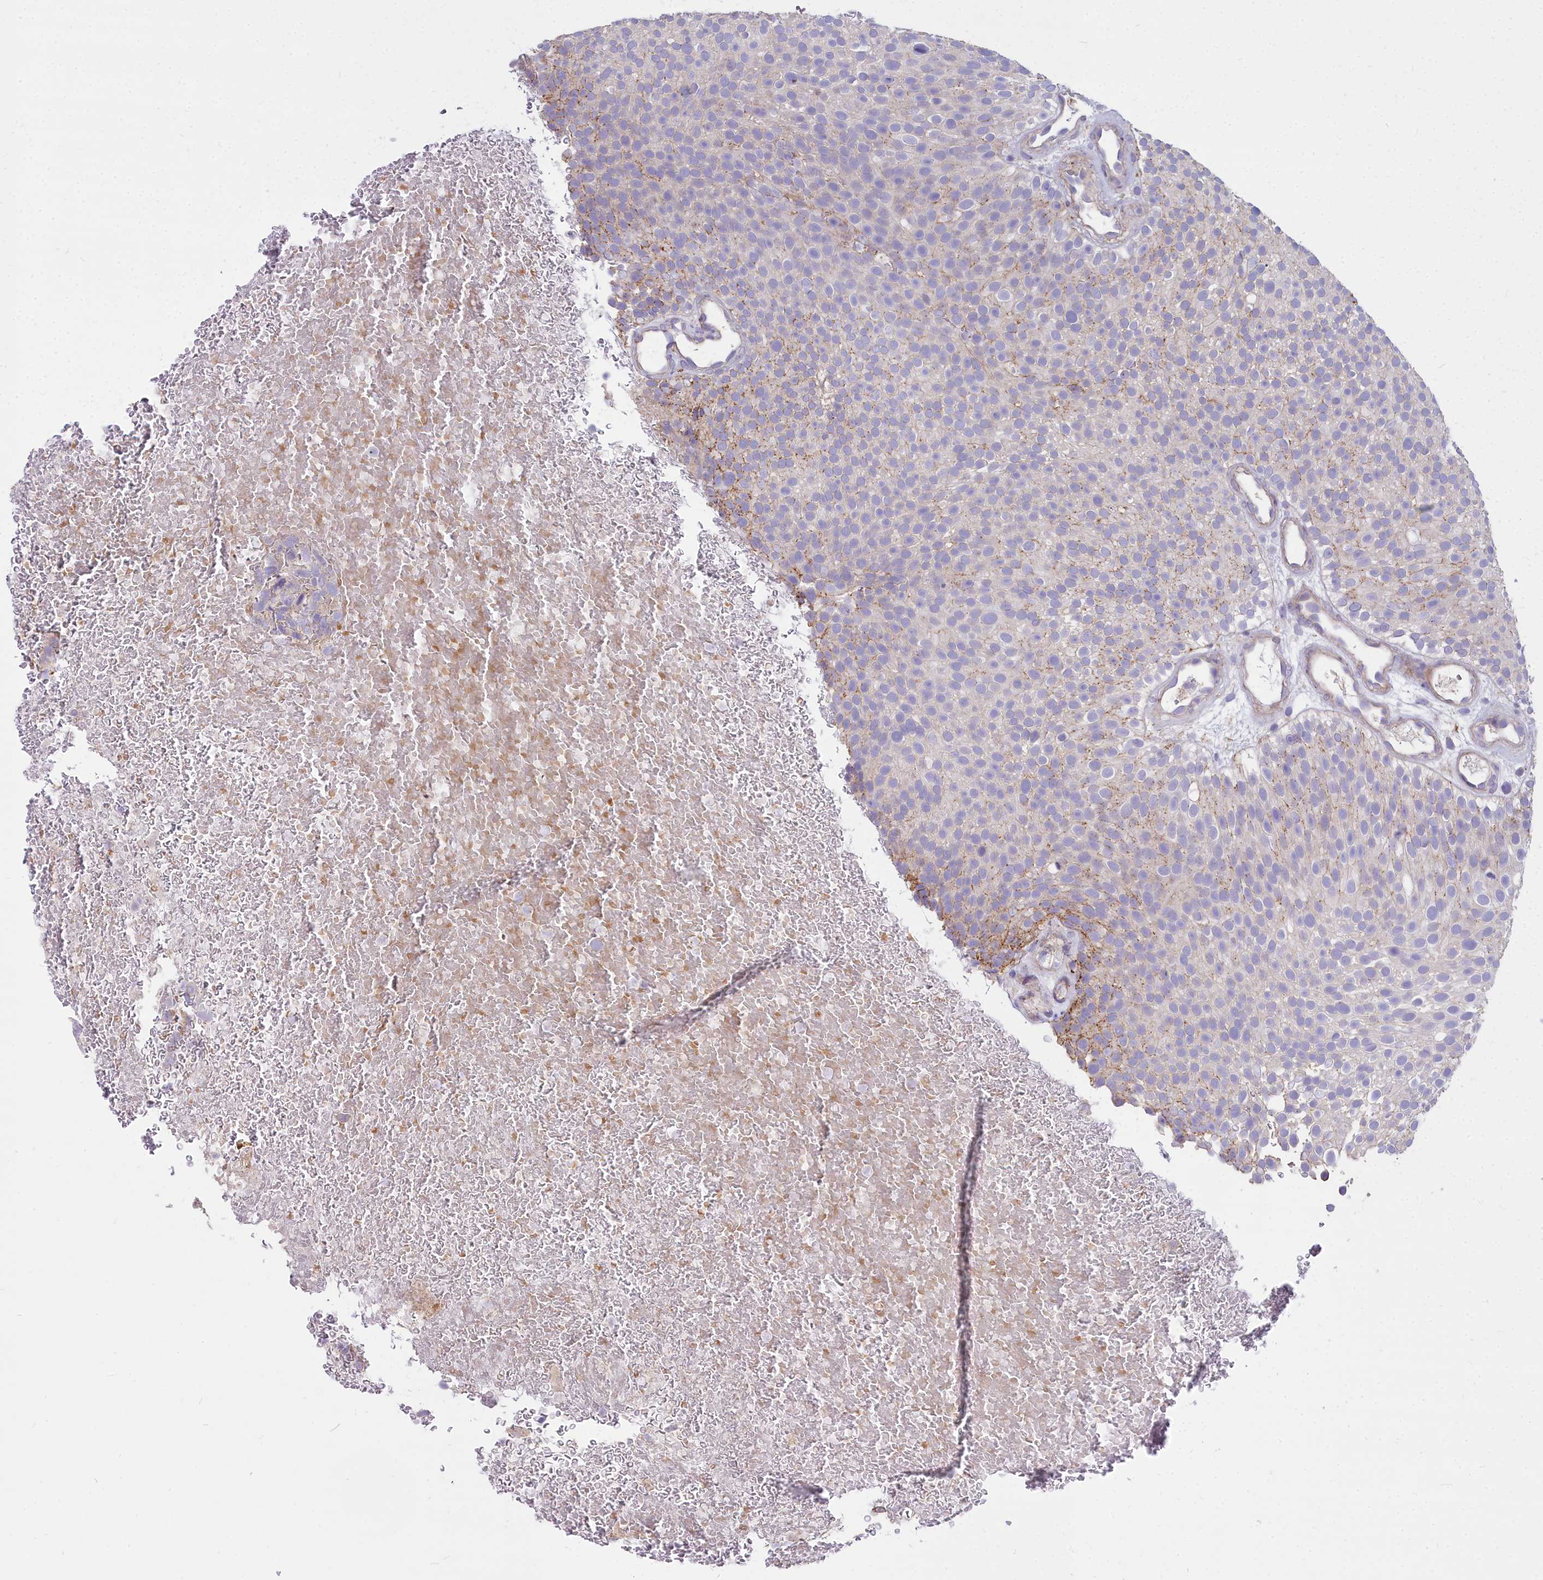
{"staining": {"intensity": "moderate", "quantity": "<25%", "location": "cytoplasmic/membranous"}, "tissue": "urothelial cancer", "cell_type": "Tumor cells", "image_type": "cancer", "snomed": [{"axis": "morphology", "description": "Urothelial carcinoma, Low grade"}, {"axis": "topography", "description": "Urinary bladder"}], "caption": "Protein expression analysis of human urothelial carcinoma (low-grade) reveals moderate cytoplasmic/membranous staining in approximately <25% of tumor cells.", "gene": "FRMPD1", "patient": {"sex": "male", "age": 78}}